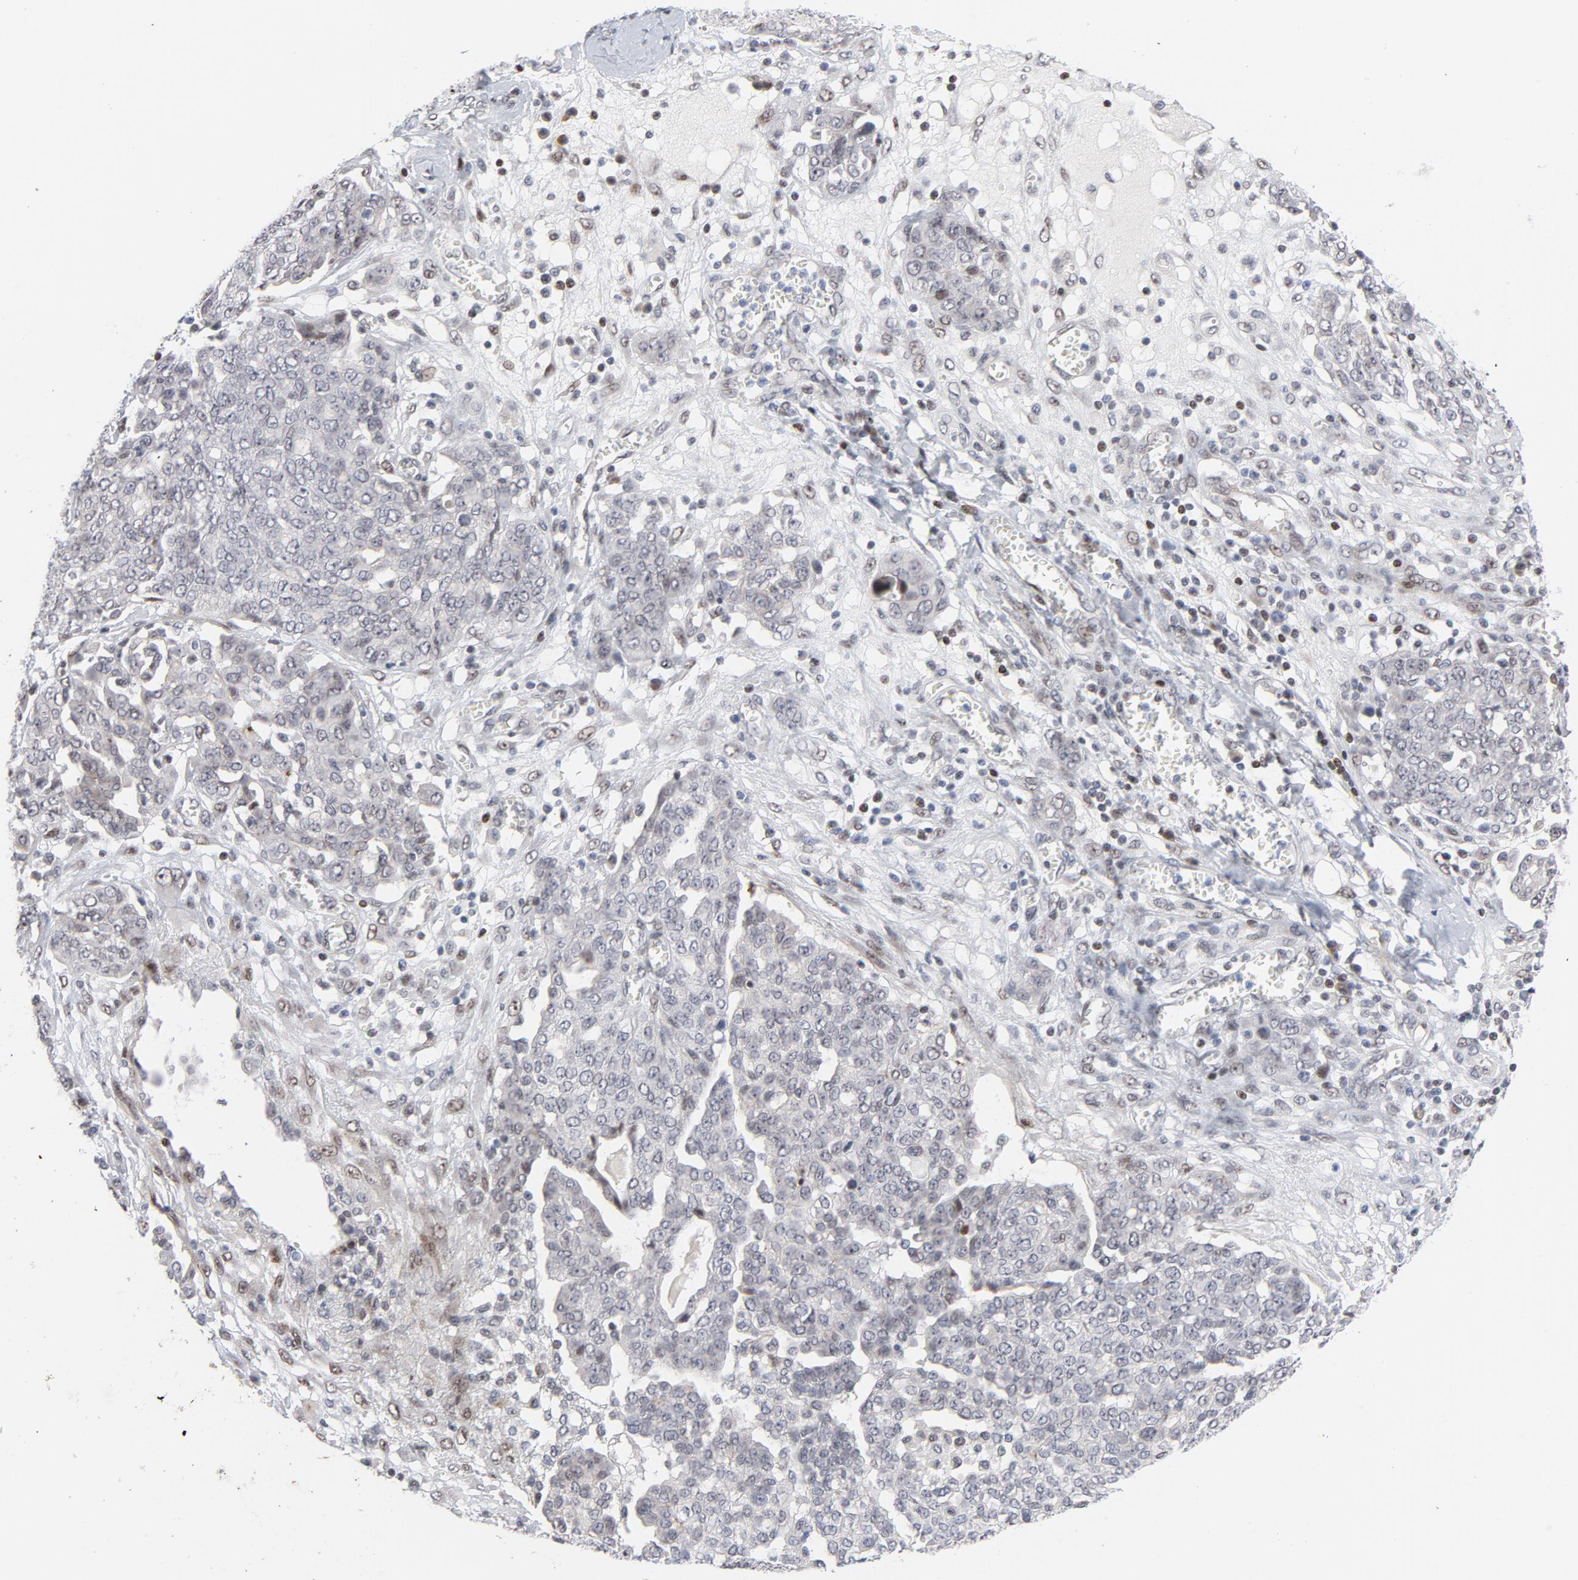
{"staining": {"intensity": "weak", "quantity": "<25%", "location": "nuclear"}, "tissue": "ovarian cancer", "cell_type": "Tumor cells", "image_type": "cancer", "snomed": [{"axis": "morphology", "description": "Cystadenocarcinoma, serous, NOS"}, {"axis": "topography", "description": "Soft tissue"}, {"axis": "topography", "description": "Ovary"}], "caption": "This is an IHC image of human ovarian cancer. There is no positivity in tumor cells.", "gene": "NFIC", "patient": {"sex": "female", "age": 57}}